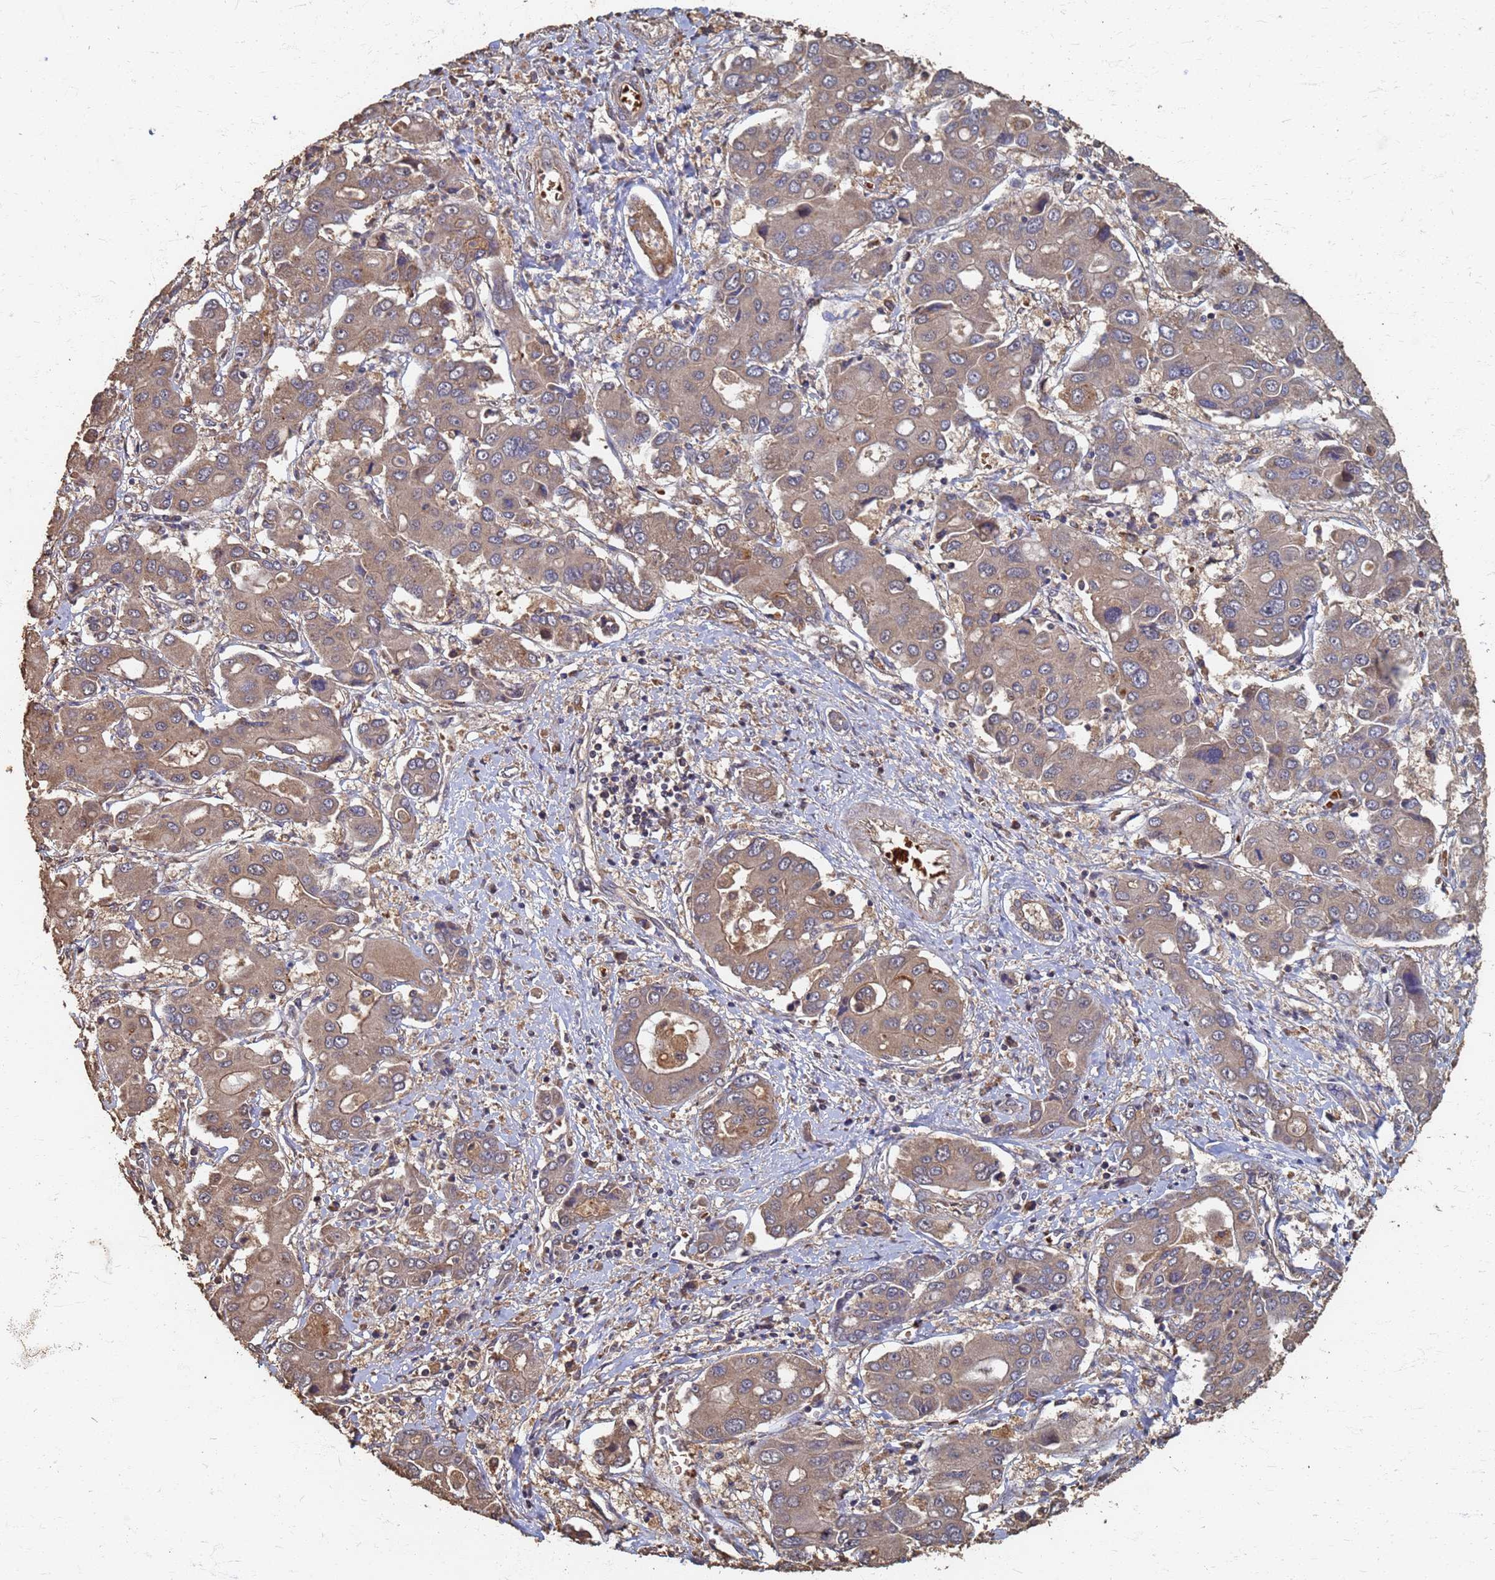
{"staining": {"intensity": "moderate", "quantity": ">75%", "location": "cytoplasmic/membranous"}, "tissue": "liver cancer", "cell_type": "Tumor cells", "image_type": "cancer", "snomed": [{"axis": "morphology", "description": "Cholangiocarcinoma"}, {"axis": "topography", "description": "Liver"}], "caption": "Immunohistochemical staining of human liver cancer demonstrates moderate cytoplasmic/membranous protein staining in about >75% of tumor cells.", "gene": "DPH5", "patient": {"sex": "male", "age": 67}}